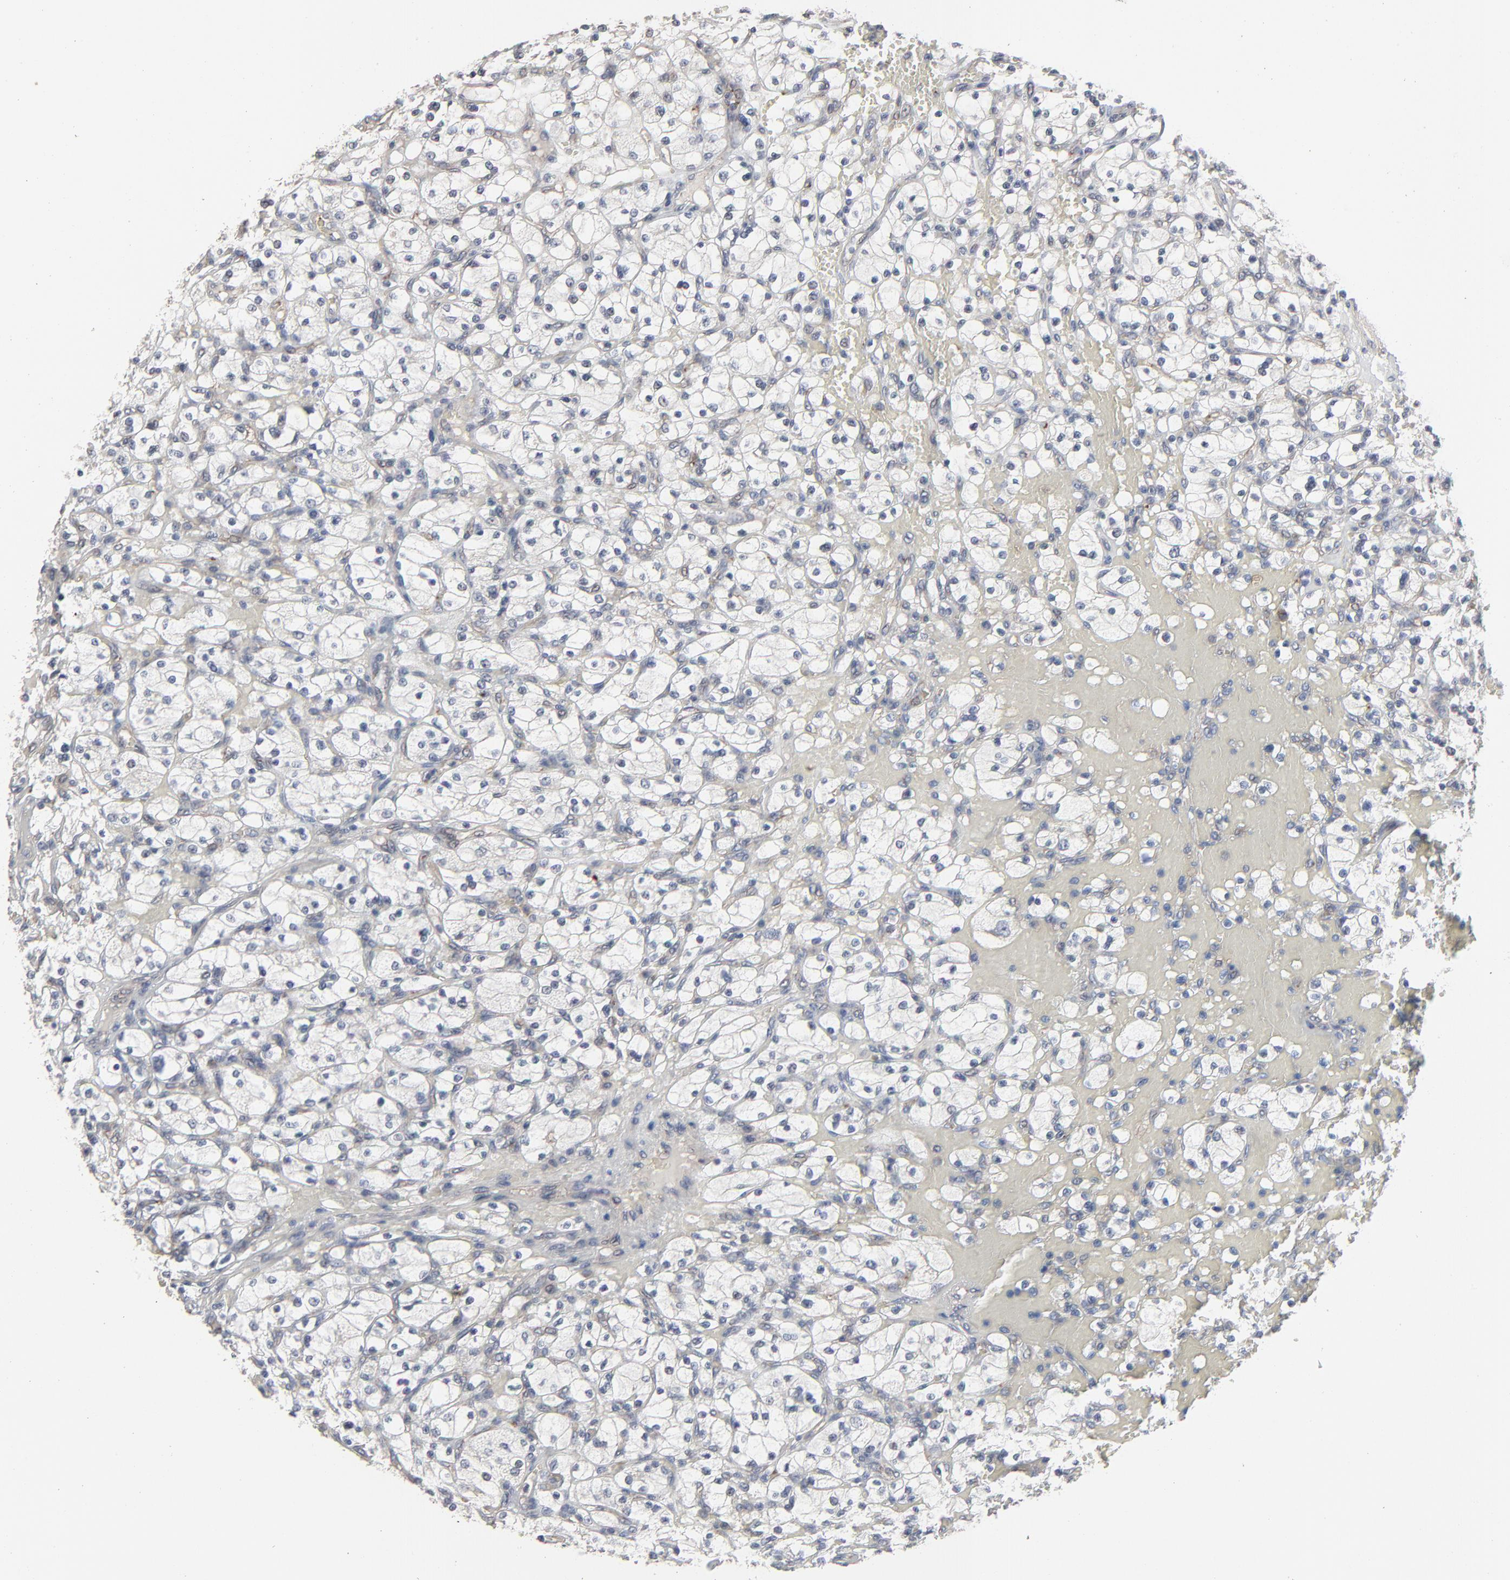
{"staining": {"intensity": "negative", "quantity": "none", "location": "none"}, "tissue": "renal cancer", "cell_type": "Tumor cells", "image_type": "cancer", "snomed": [{"axis": "morphology", "description": "Adenocarcinoma, NOS"}, {"axis": "topography", "description": "Kidney"}], "caption": "Immunohistochemistry micrograph of neoplastic tissue: renal cancer stained with DAB demonstrates no significant protein staining in tumor cells. Brightfield microscopy of immunohistochemistry (IHC) stained with DAB (3,3'-diaminobenzidine) (brown) and hematoxylin (blue), captured at high magnification.", "gene": "JAM3", "patient": {"sex": "female", "age": 83}}